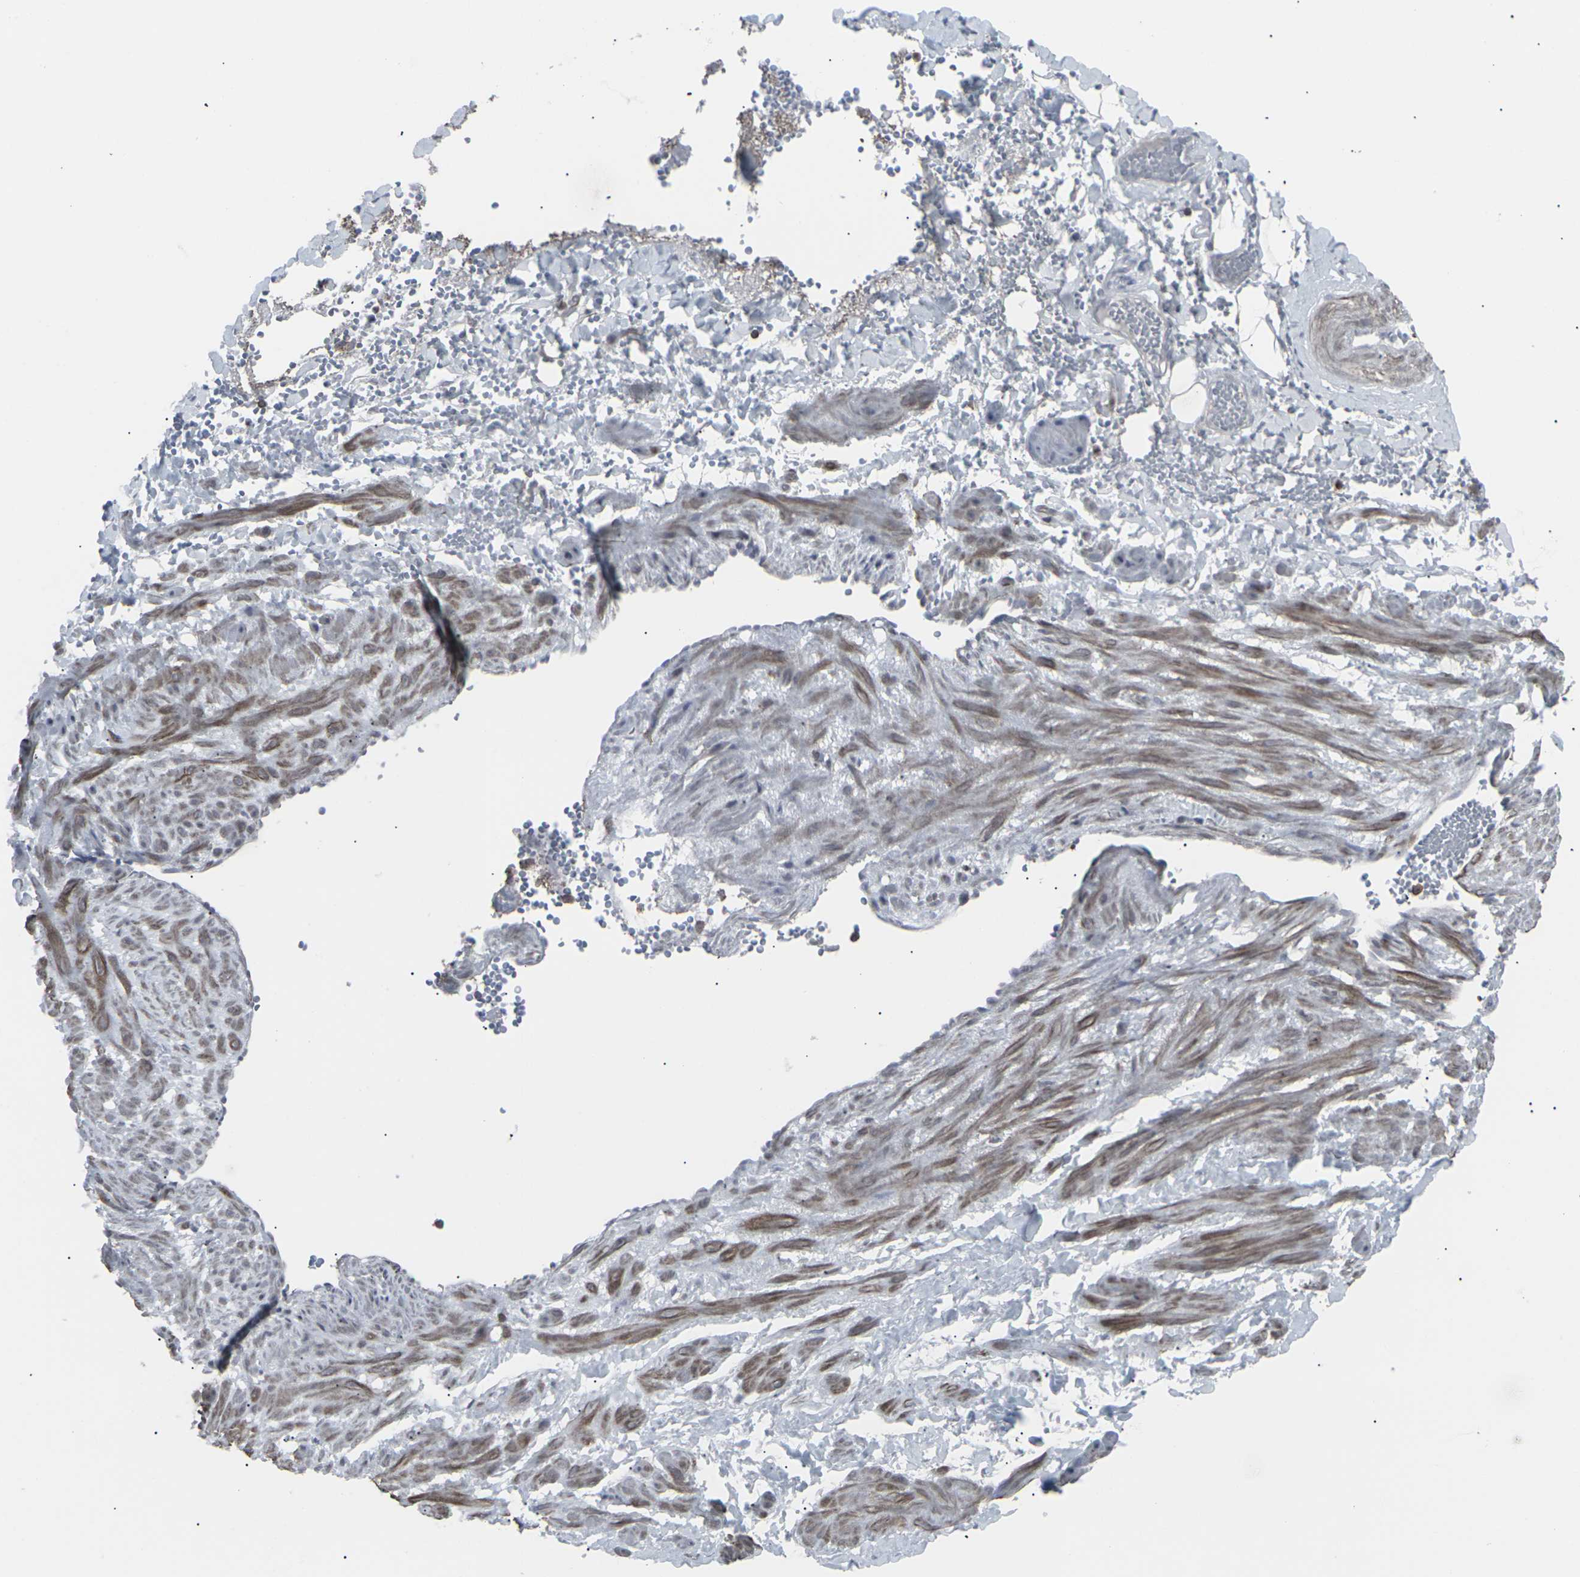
{"staining": {"intensity": "negative", "quantity": "none", "location": "none"}, "tissue": "adipose tissue", "cell_type": "Adipocytes", "image_type": "normal", "snomed": [{"axis": "morphology", "description": "Normal tissue, NOS"}, {"axis": "topography", "description": "Soft tissue"}, {"axis": "topography", "description": "Vascular tissue"}], "caption": "This is an IHC histopathology image of unremarkable adipose tissue. There is no expression in adipocytes.", "gene": "APOBEC2", "patient": {"sex": "female", "age": 35}}